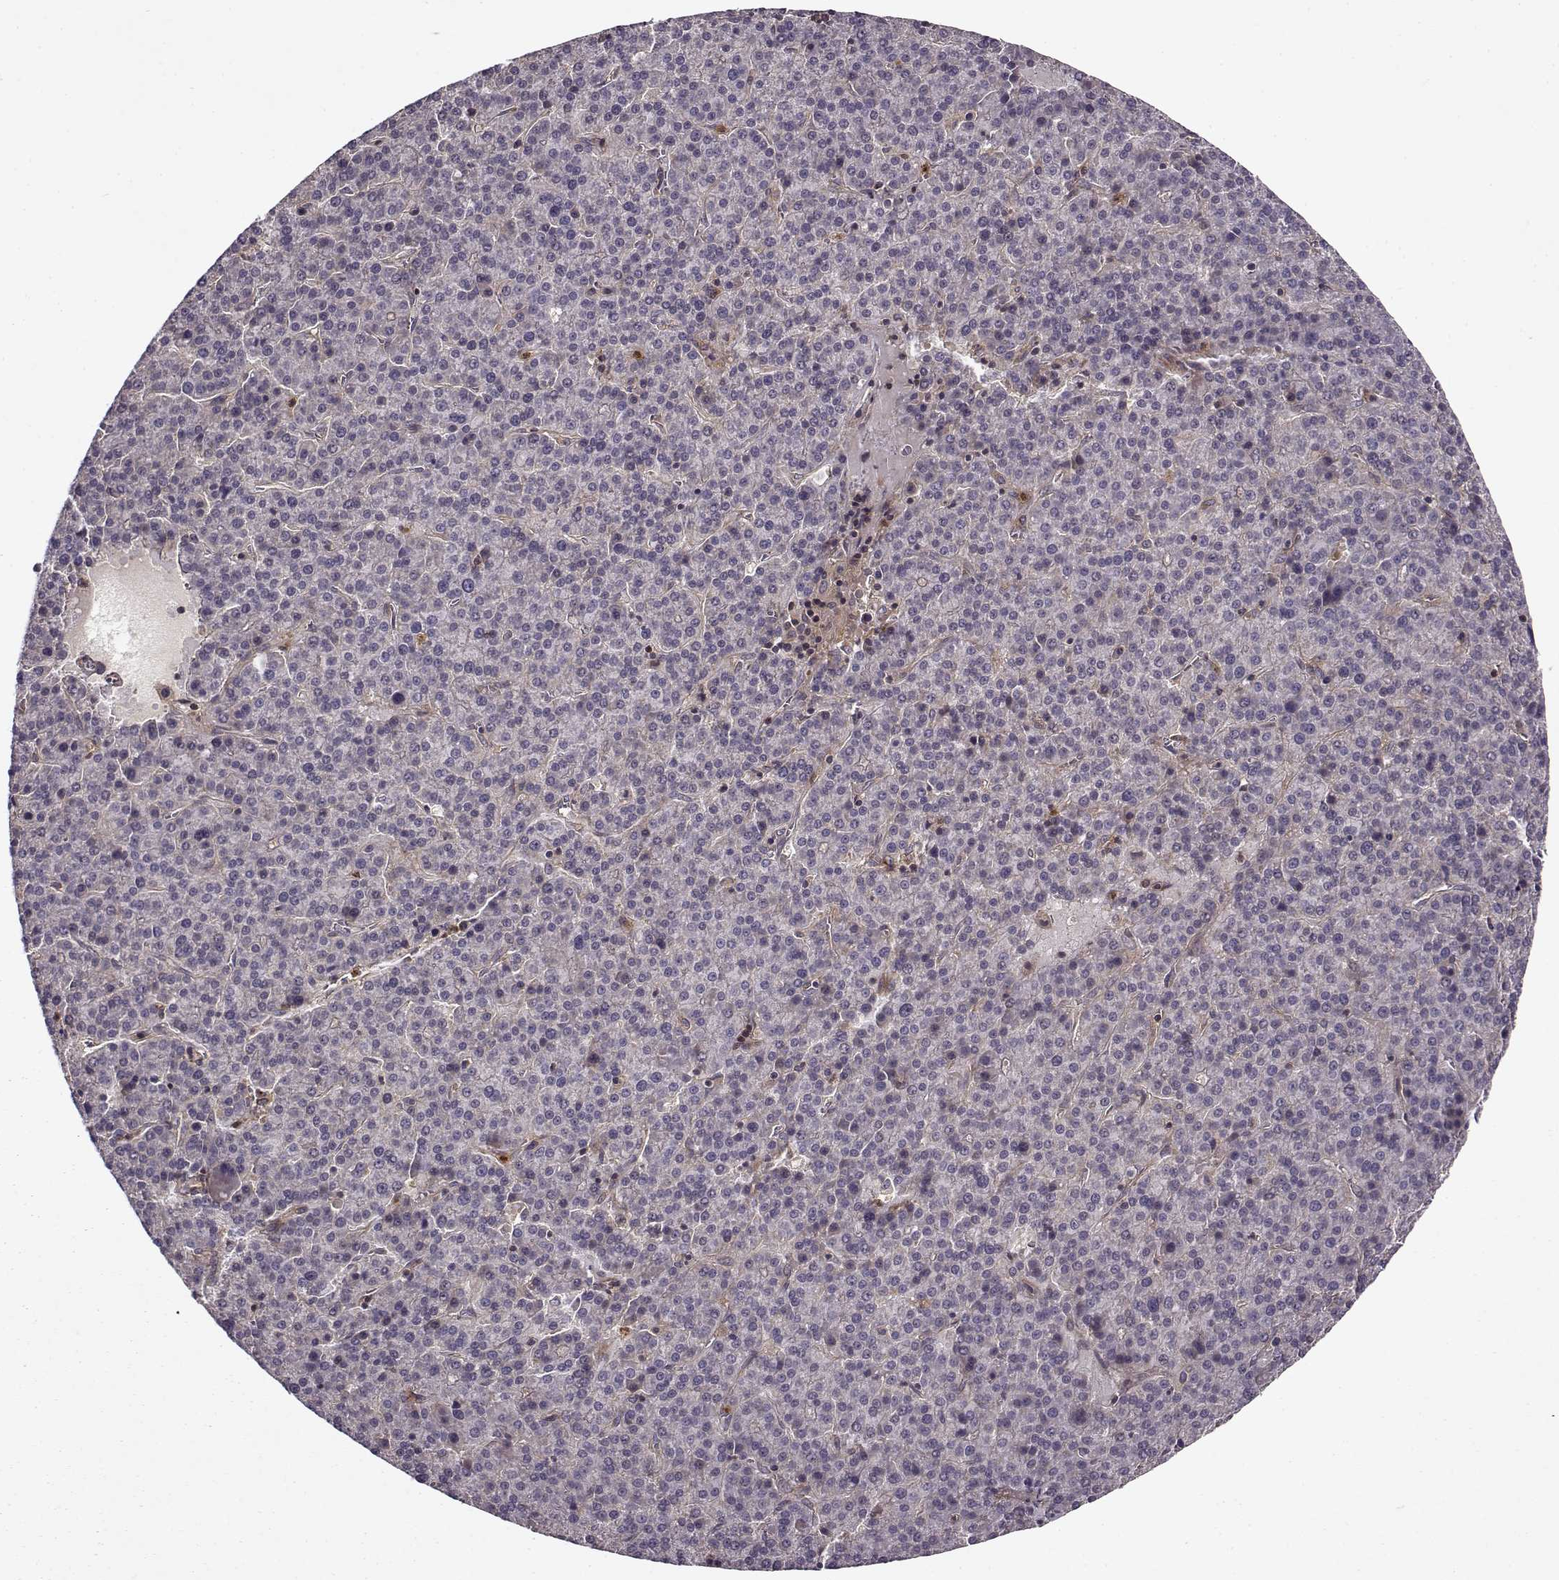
{"staining": {"intensity": "negative", "quantity": "none", "location": "none"}, "tissue": "liver cancer", "cell_type": "Tumor cells", "image_type": "cancer", "snomed": [{"axis": "morphology", "description": "Carcinoma, Hepatocellular, NOS"}, {"axis": "topography", "description": "Liver"}], "caption": "Liver cancer (hepatocellular carcinoma) stained for a protein using IHC exhibits no staining tumor cells.", "gene": "IFRD2", "patient": {"sex": "female", "age": 58}}